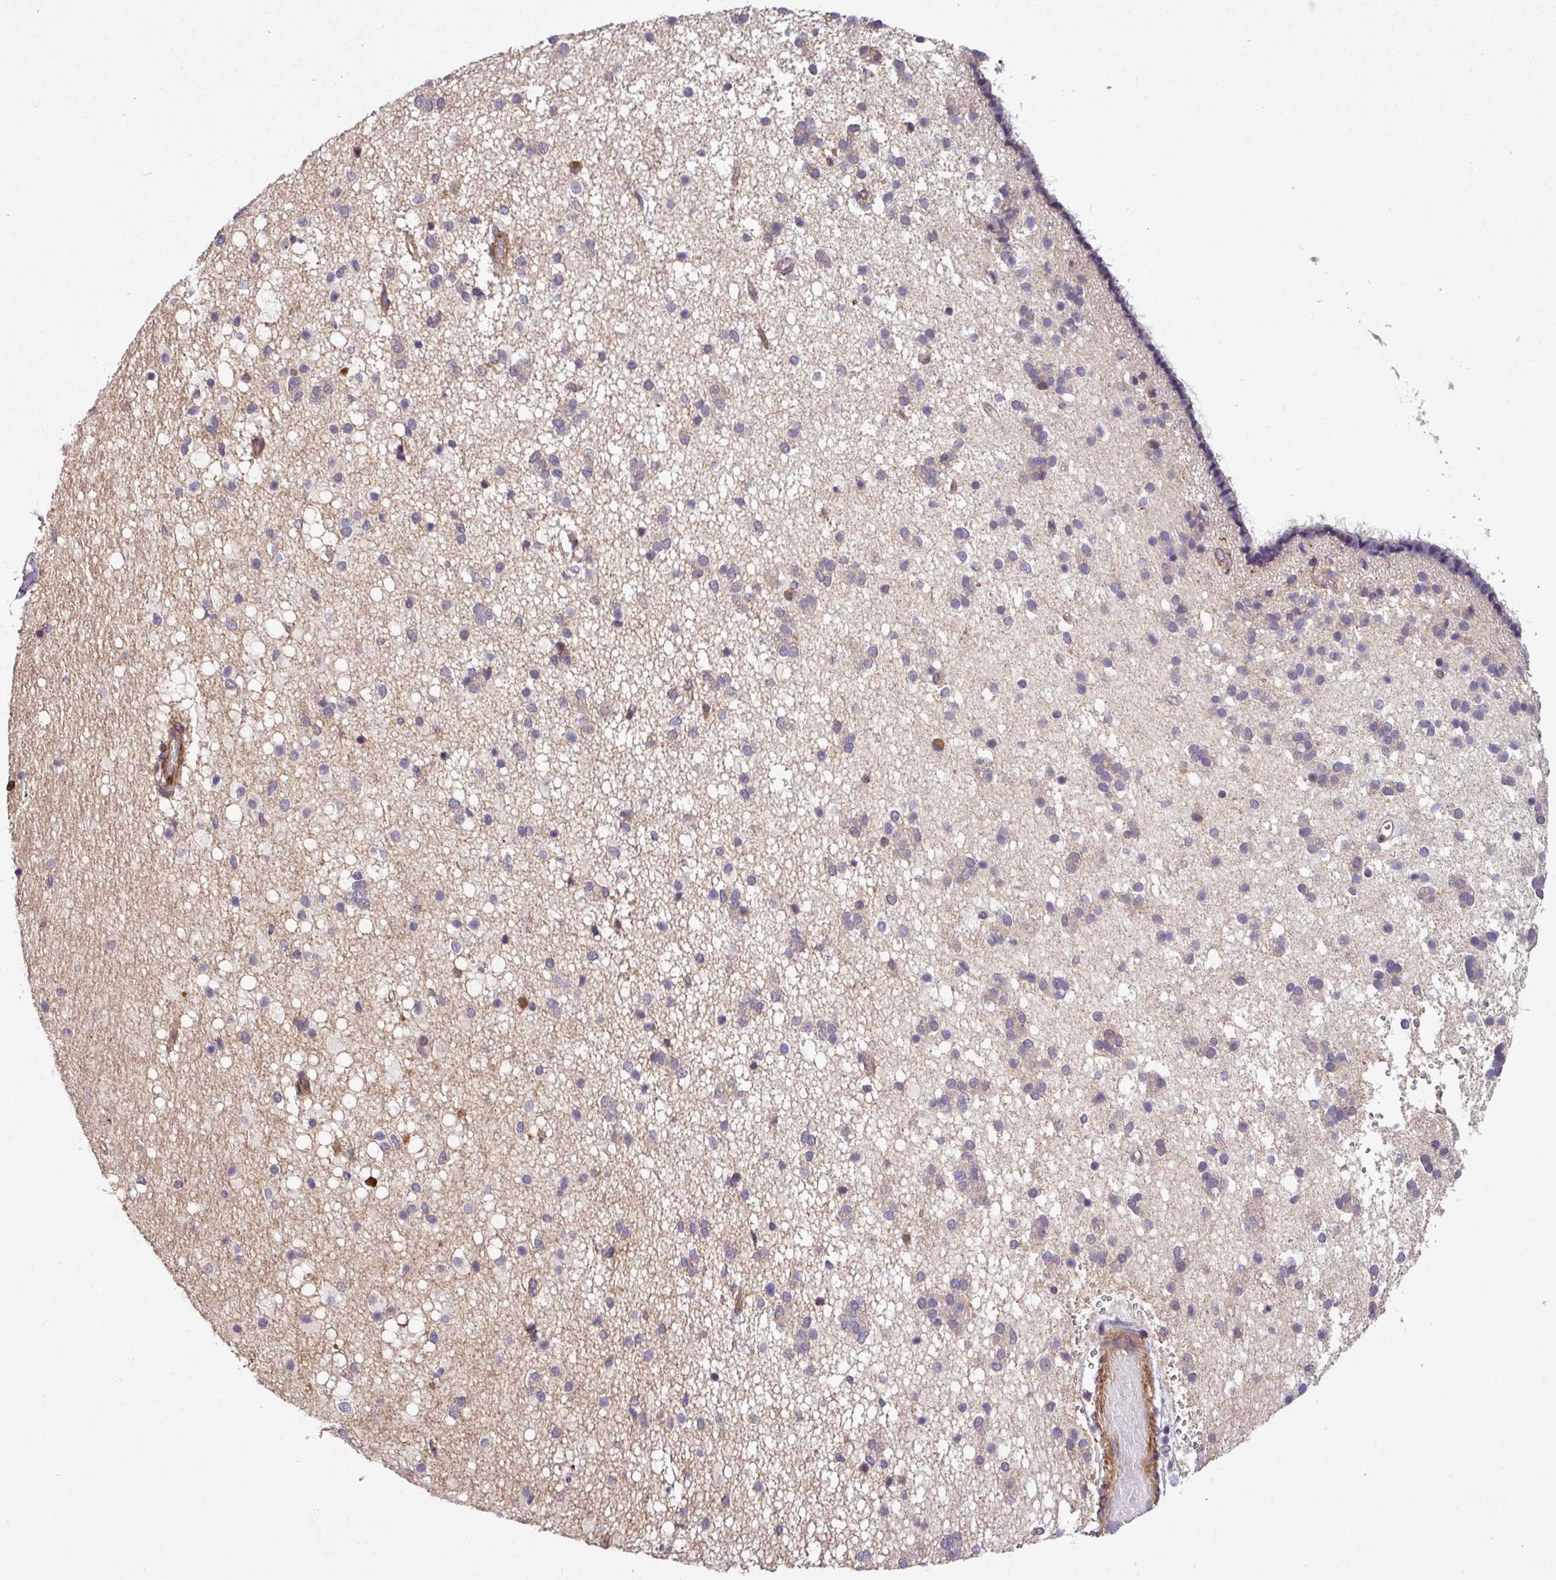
{"staining": {"intensity": "moderate", "quantity": "25%-75%", "location": "cytoplasmic/membranous"}, "tissue": "caudate", "cell_type": "Glial cells", "image_type": "normal", "snomed": [{"axis": "morphology", "description": "Normal tissue, NOS"}, {"axis": "topography", "description": "Lateral ventricle wall"}], "caption": "Normal caudate was stained to show a protein in brown. There is medium levels of moderate cytoplasmic/membranous staining in approximately 25%-75% of glial cells. The protein of interest is shown in brown color, while the nuclei are stained blue.", "gene": "CASS4", "patient": {"sex": "male", "age": 37}}